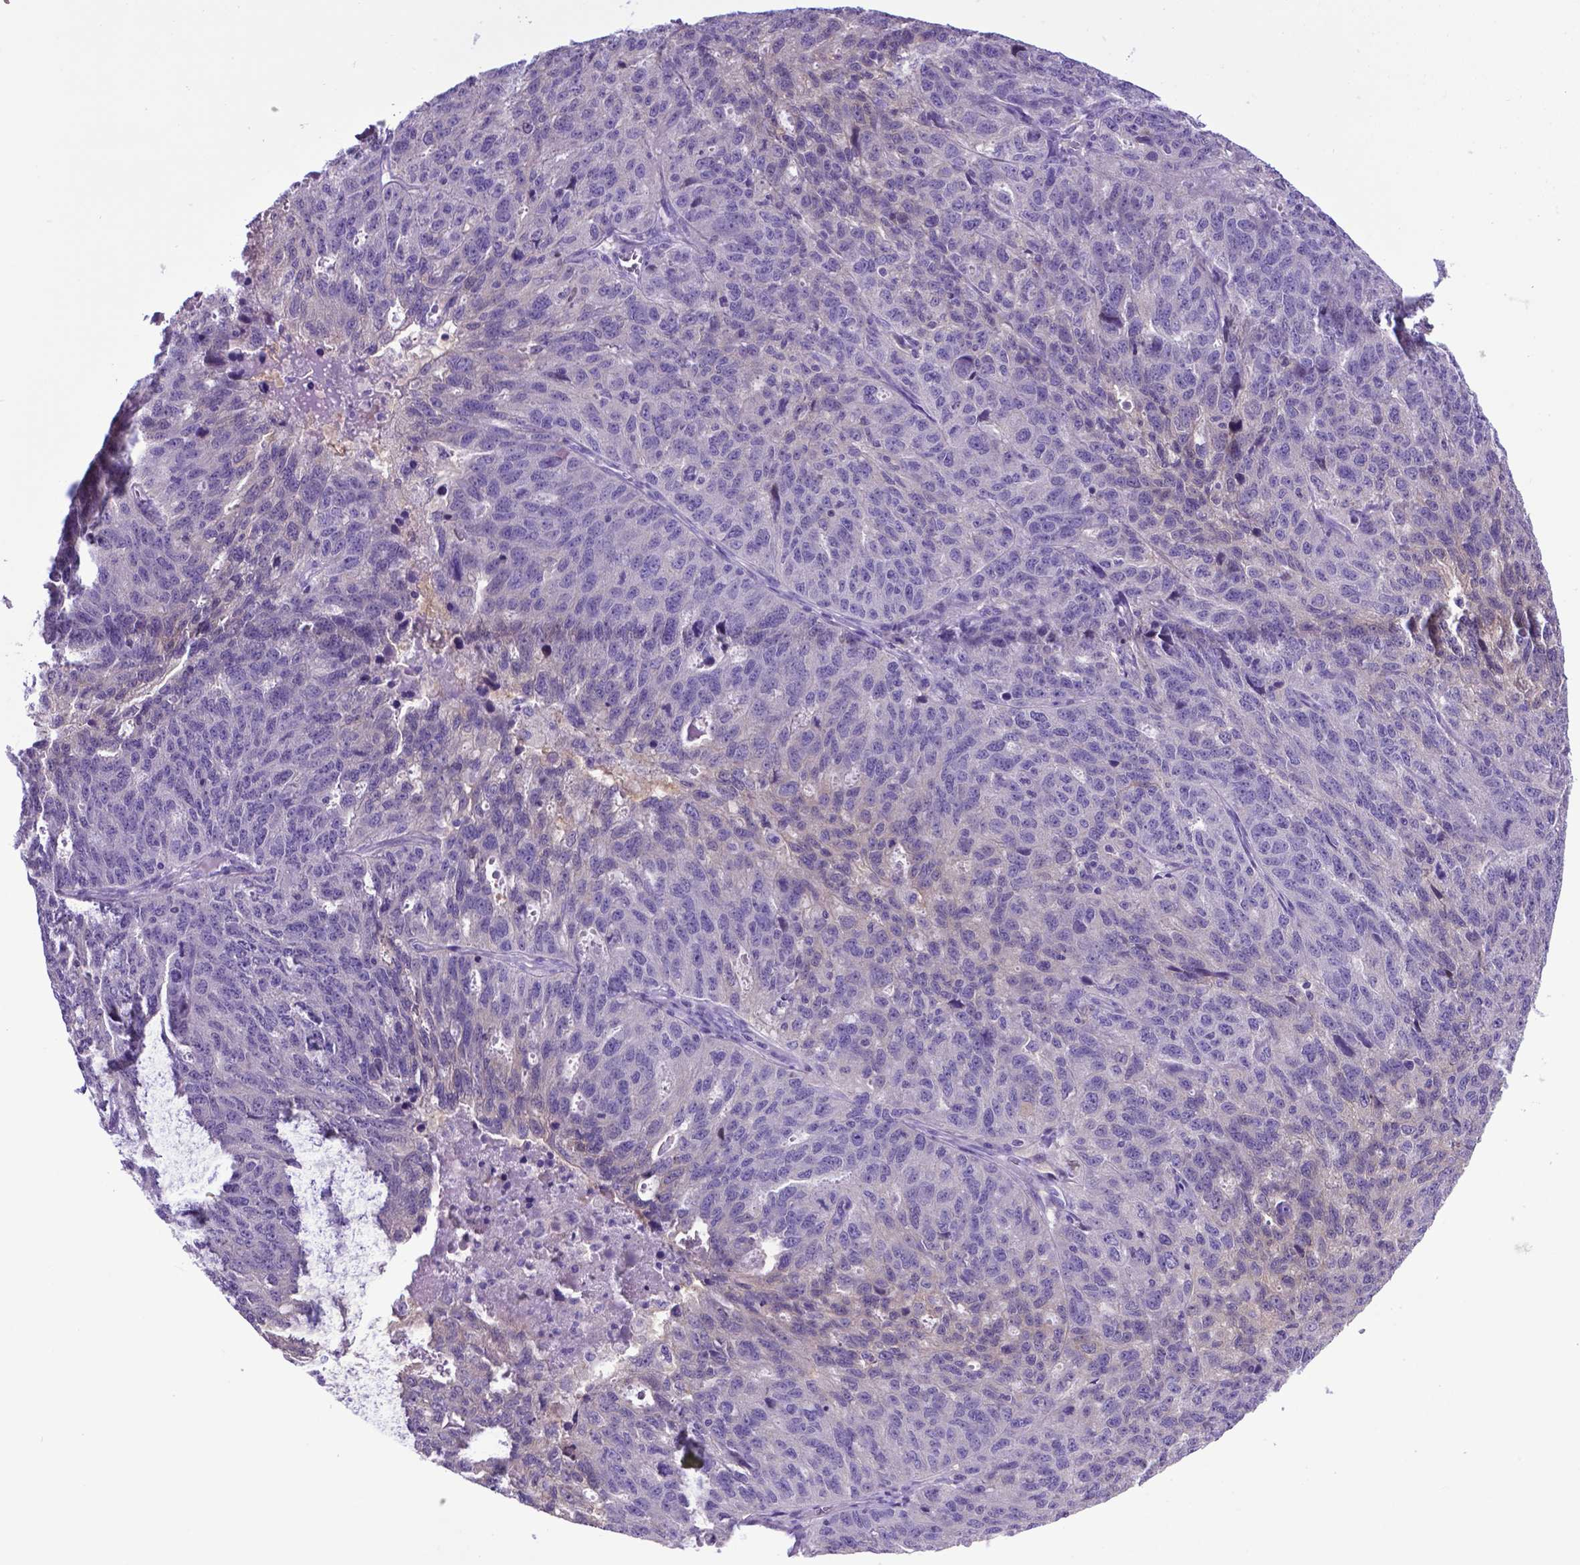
{"staining": {"intensity": "negative", "quantity": "none", "location": "none"}, "tissue": "ovarian cancer", "cell_type": "Tumor cells", "image_type": "cancer", "snomed": [{"axis": "morphology", "description": "Cystadenocarcinoma, serous, NOS"}, {"axis": "topography", "description": "Ovary"}], "caption": "High power microscopy image of an immunohistochemistry (IHC) micrograph of serous cystadenocarcinoma (ovarian), revealing no significant staining in tumor cells.", "gene": "ADRA2B", "patient": {"sex": "female", "age": 71}}